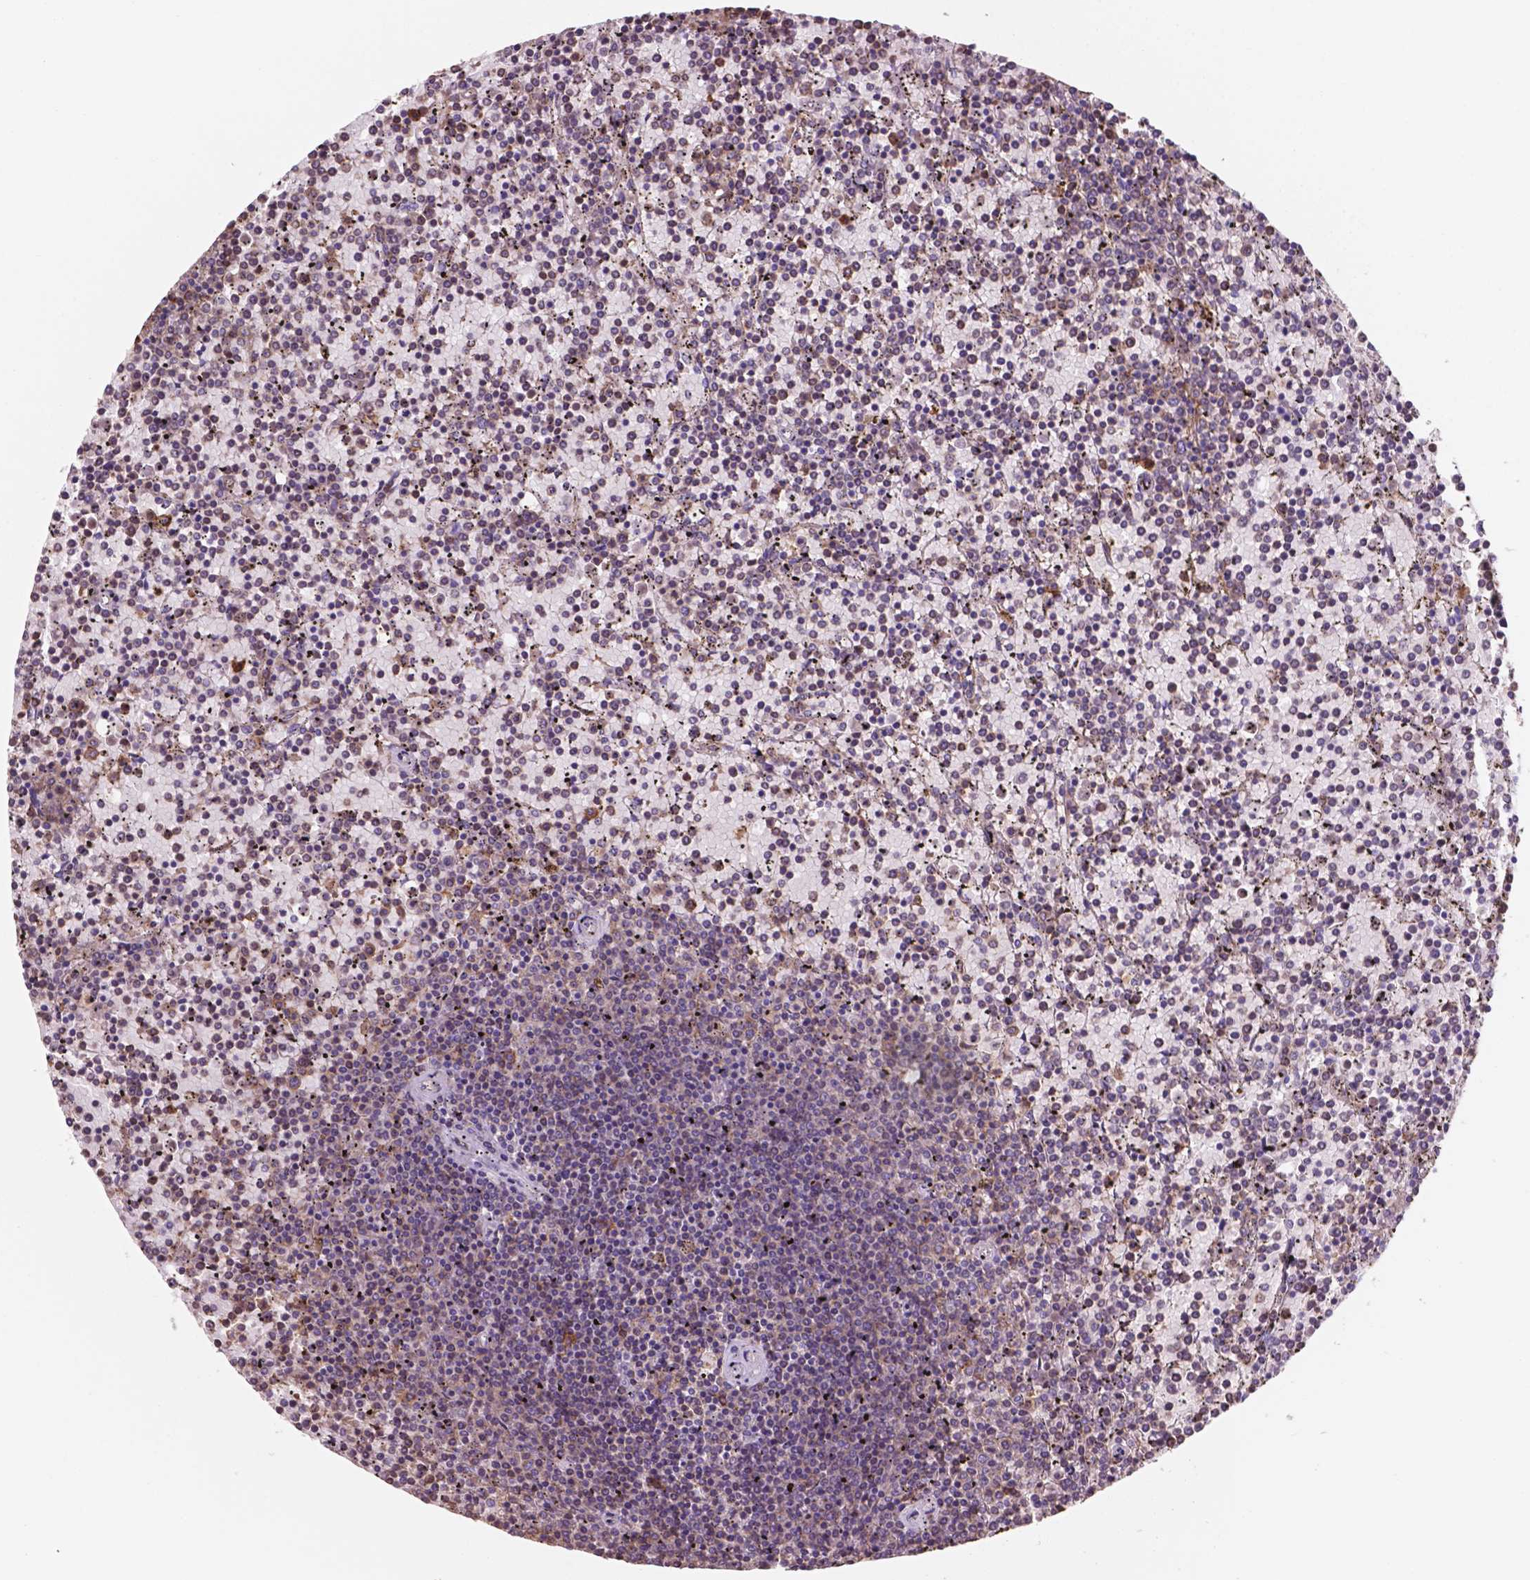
{"staining": {"intensity": "negative", "quantity": "none", "location": "none"}, "tissue": "lymphoma", "cell_type": "Tumor cells", "image_type": "cancer", "snomed": [{"axis": "morphology", "description": "Malignant lymphoma, non-Hodgkin's type, Low grade"}, {"axis": "topography", "description": "Spleen"}], "caption": "Malignant lymphoma, non-Hodgkin's type (low-grade) was stained to show a protein in brown. There is no significant positivity in tumor cells.", "gene": "MKRN2OS", "patient": {"sex": "female", "age": 77}}